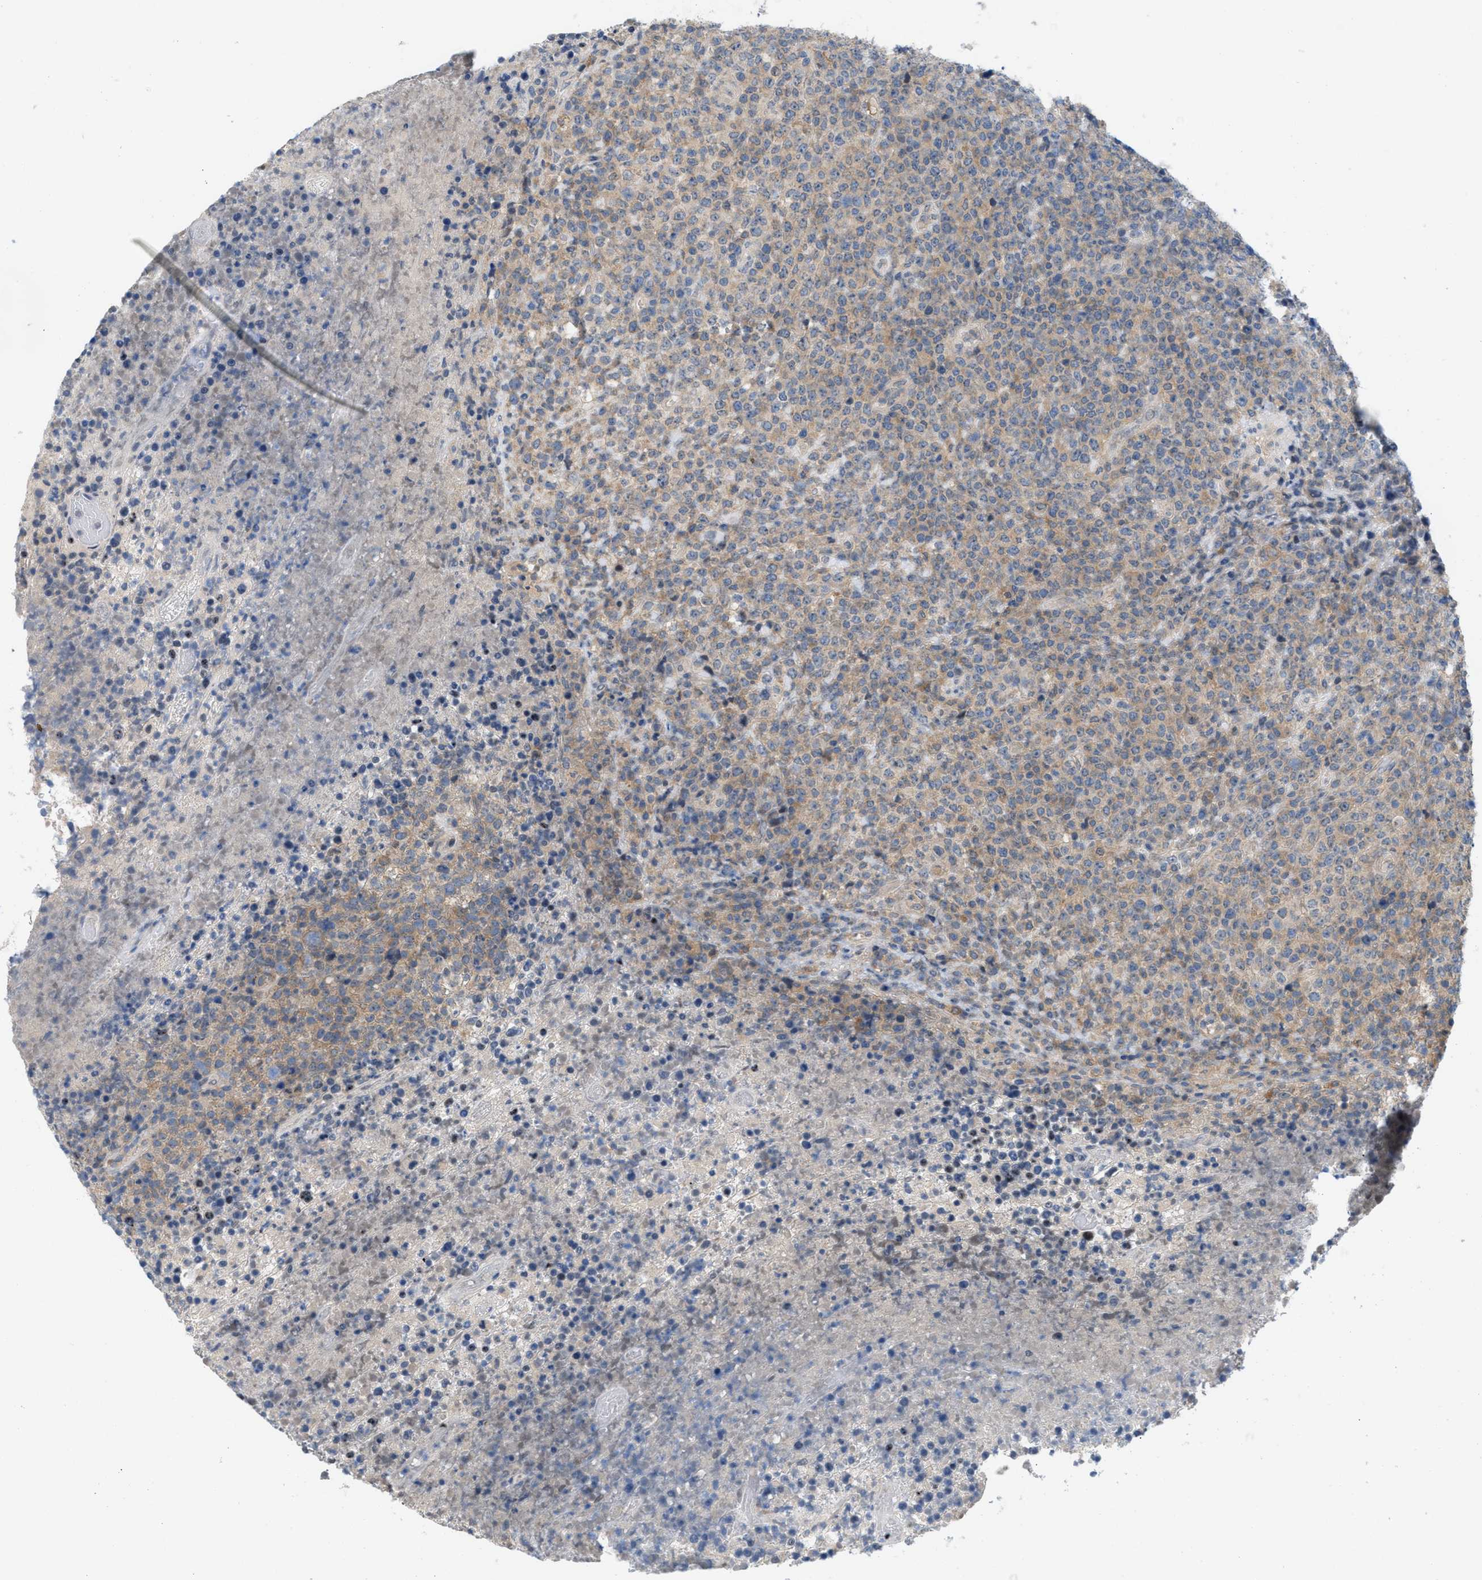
{"staining": {"intensity": "weak", "quantity": "25%-75%", "location": "cytoplasmic/membranous"}, "tissue": "lymphoma", "cell_type": "Tumor cells", "image_type": "cancer", "snomed": [{"axis": "morphology", "description": "Malignant lymphoma, non-Hodgkin's type, High grade"}, {"axis": "topography", "description": "Lymph node"}], "caption": "Tumor cells demonstrate low levels of weak cytoplasmic/membranous positivity in approximately 25%-75% of cells in human high-grade malignant lymphoma, non-Hodgkin's type.", "gene": "WIPI2", "patient": {"sex": "male", "age": 13}}